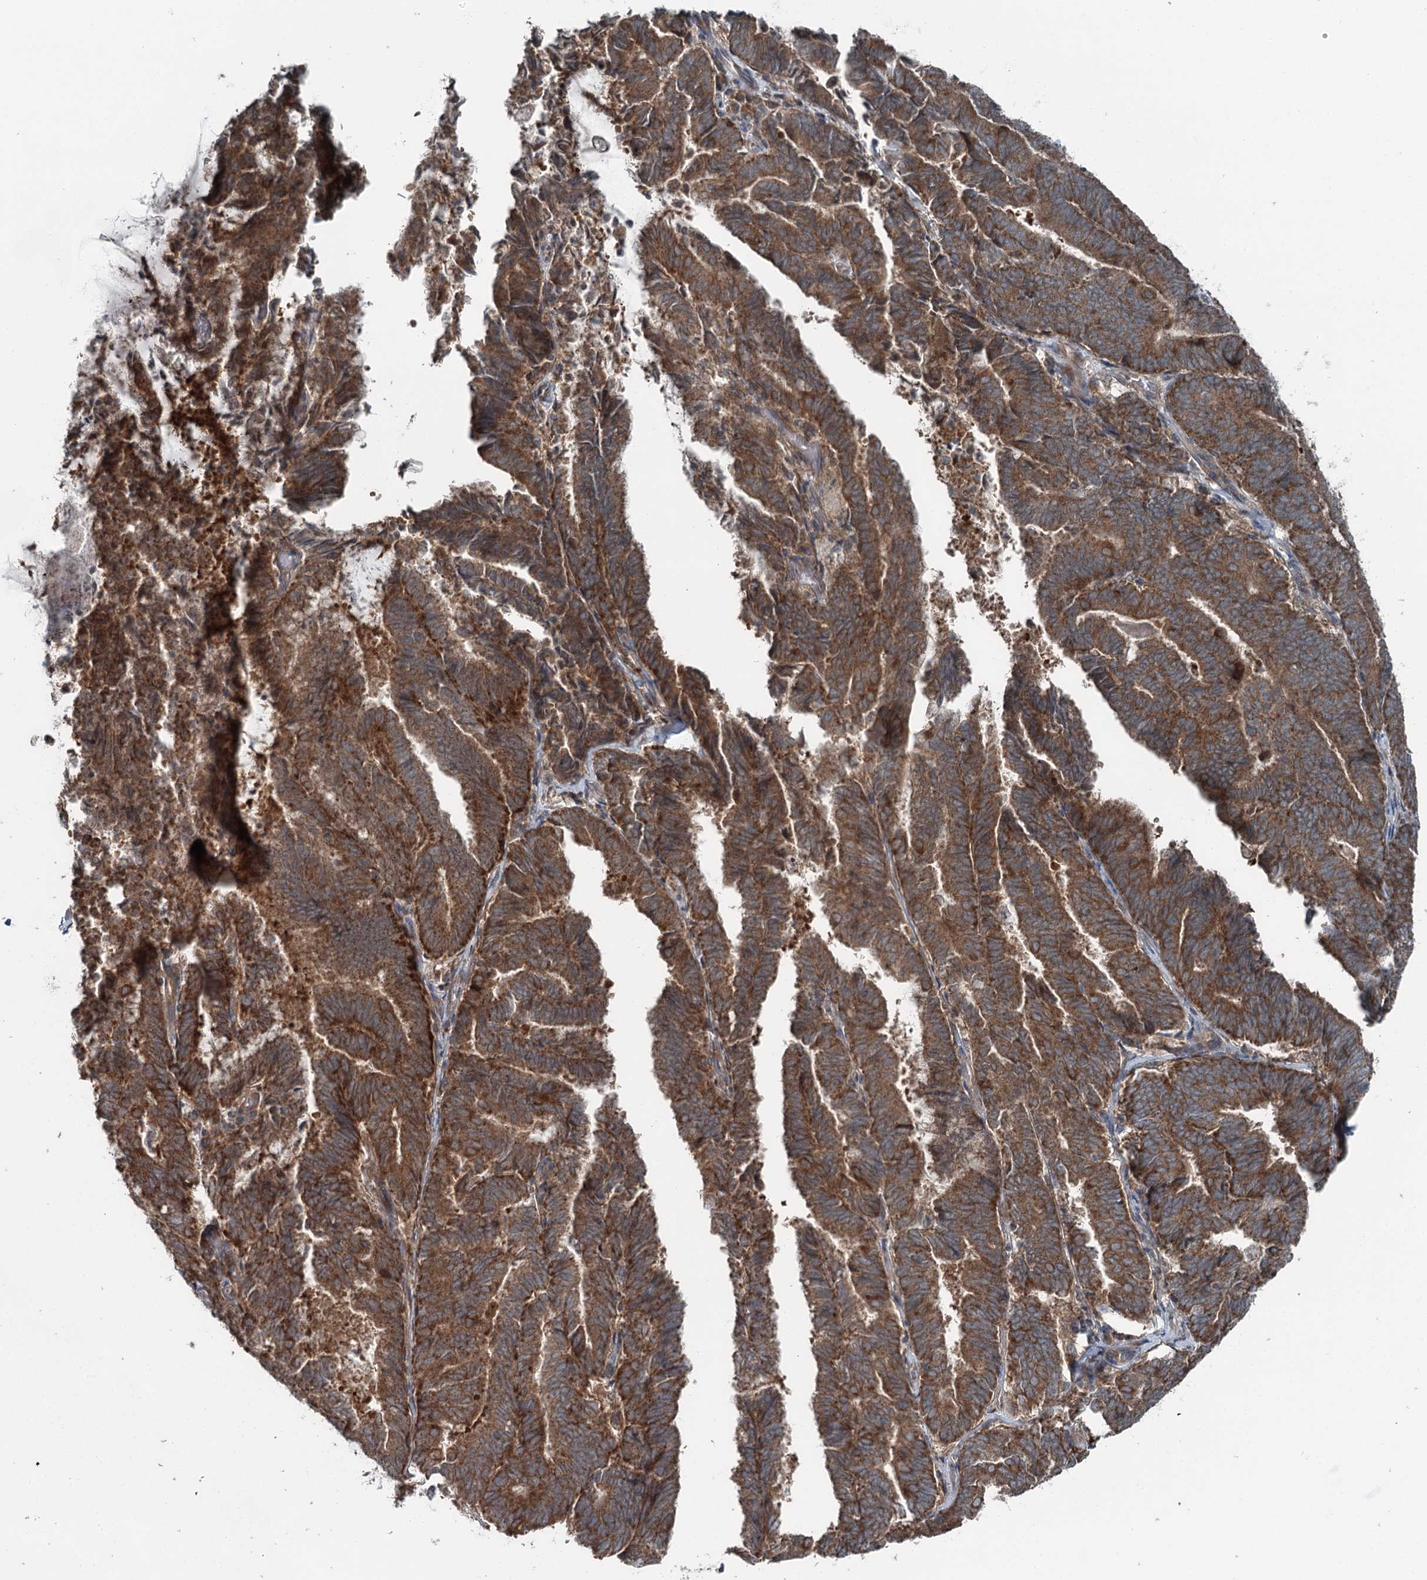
{"staining": {"intensity": "strong", "quantity": ">75%", "location": "cytoplasmic/membranous"}, "tissue": "endometrial cancer", "cell_type": "Tumor cells", "image_type": "cancer", "snomed": [{"axis": "morphology", "description": "Adenocarcinoma, NOS"}, {"axis": "topography", "description": "Endometrium"}], "caption": "A photomicrograph of adenocarcinoma (endometrial) stained for a protein reveals strong cytoplasmic/membranous brown staining in tumor cells.", "gene": "WAPL", "patient": {"sex": "female", "age": 80}}